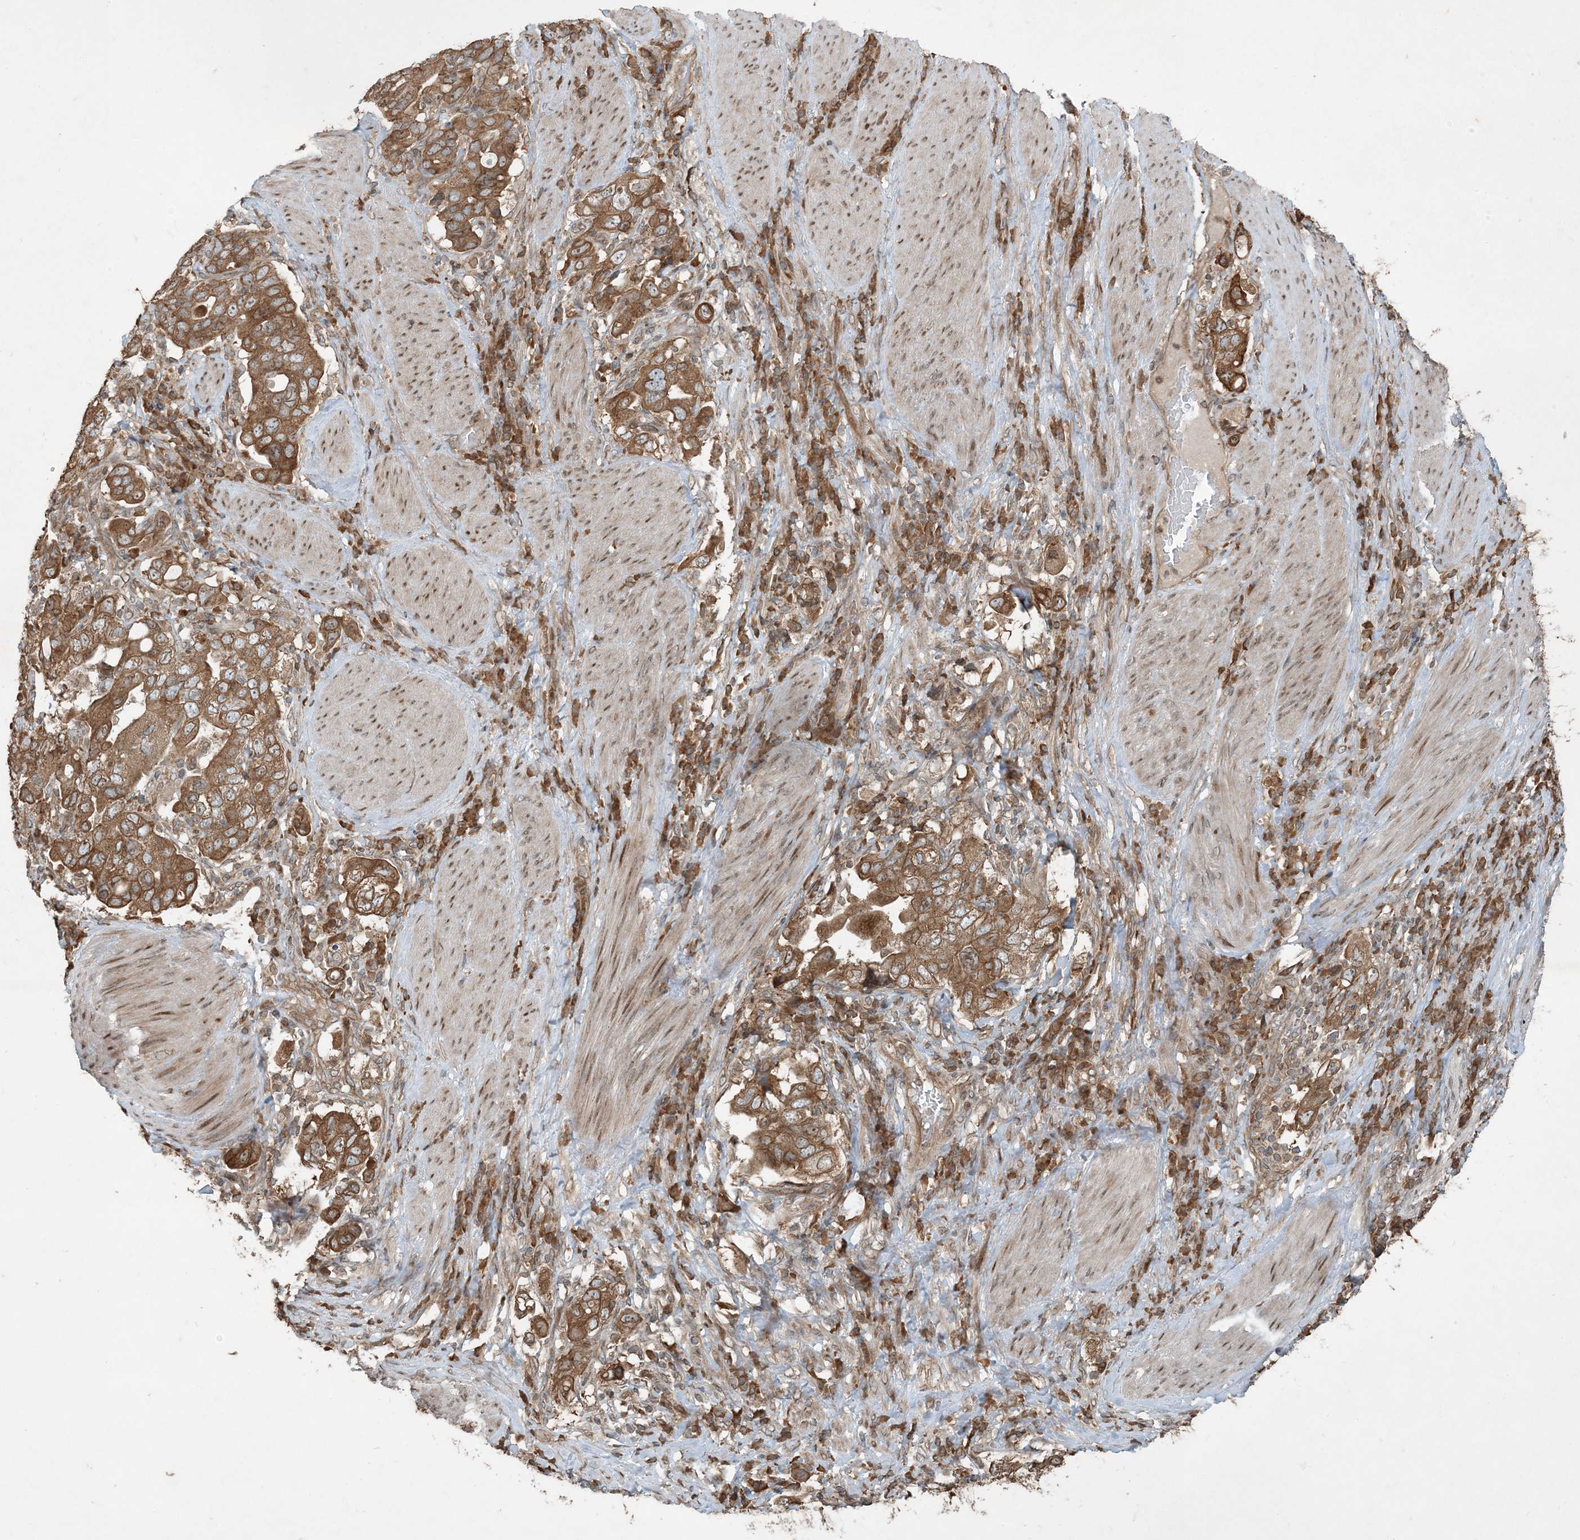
{"staining": {"intensity": "moderate", "quantity": ">75%", "location": "cytoplasmic/membranous"}, "tissue": "stomach cancer", "cell_type": "Tumor cells", "image_type": "cancer", "snomed": [{"axis": "morphology", "description": "Adenocarcinoma, NOS"}, {"axis": "topography", "description": "Stomach, upper"}], "caption": "Stomach adenocarcinoma was stained to show a protein in brown. There is medium levels of moderate cytoplasmic/membranous positivity in about >75% of tumor cells.", "gene": "COMMD8", "patient": {"sex": "male", "age": 62}}